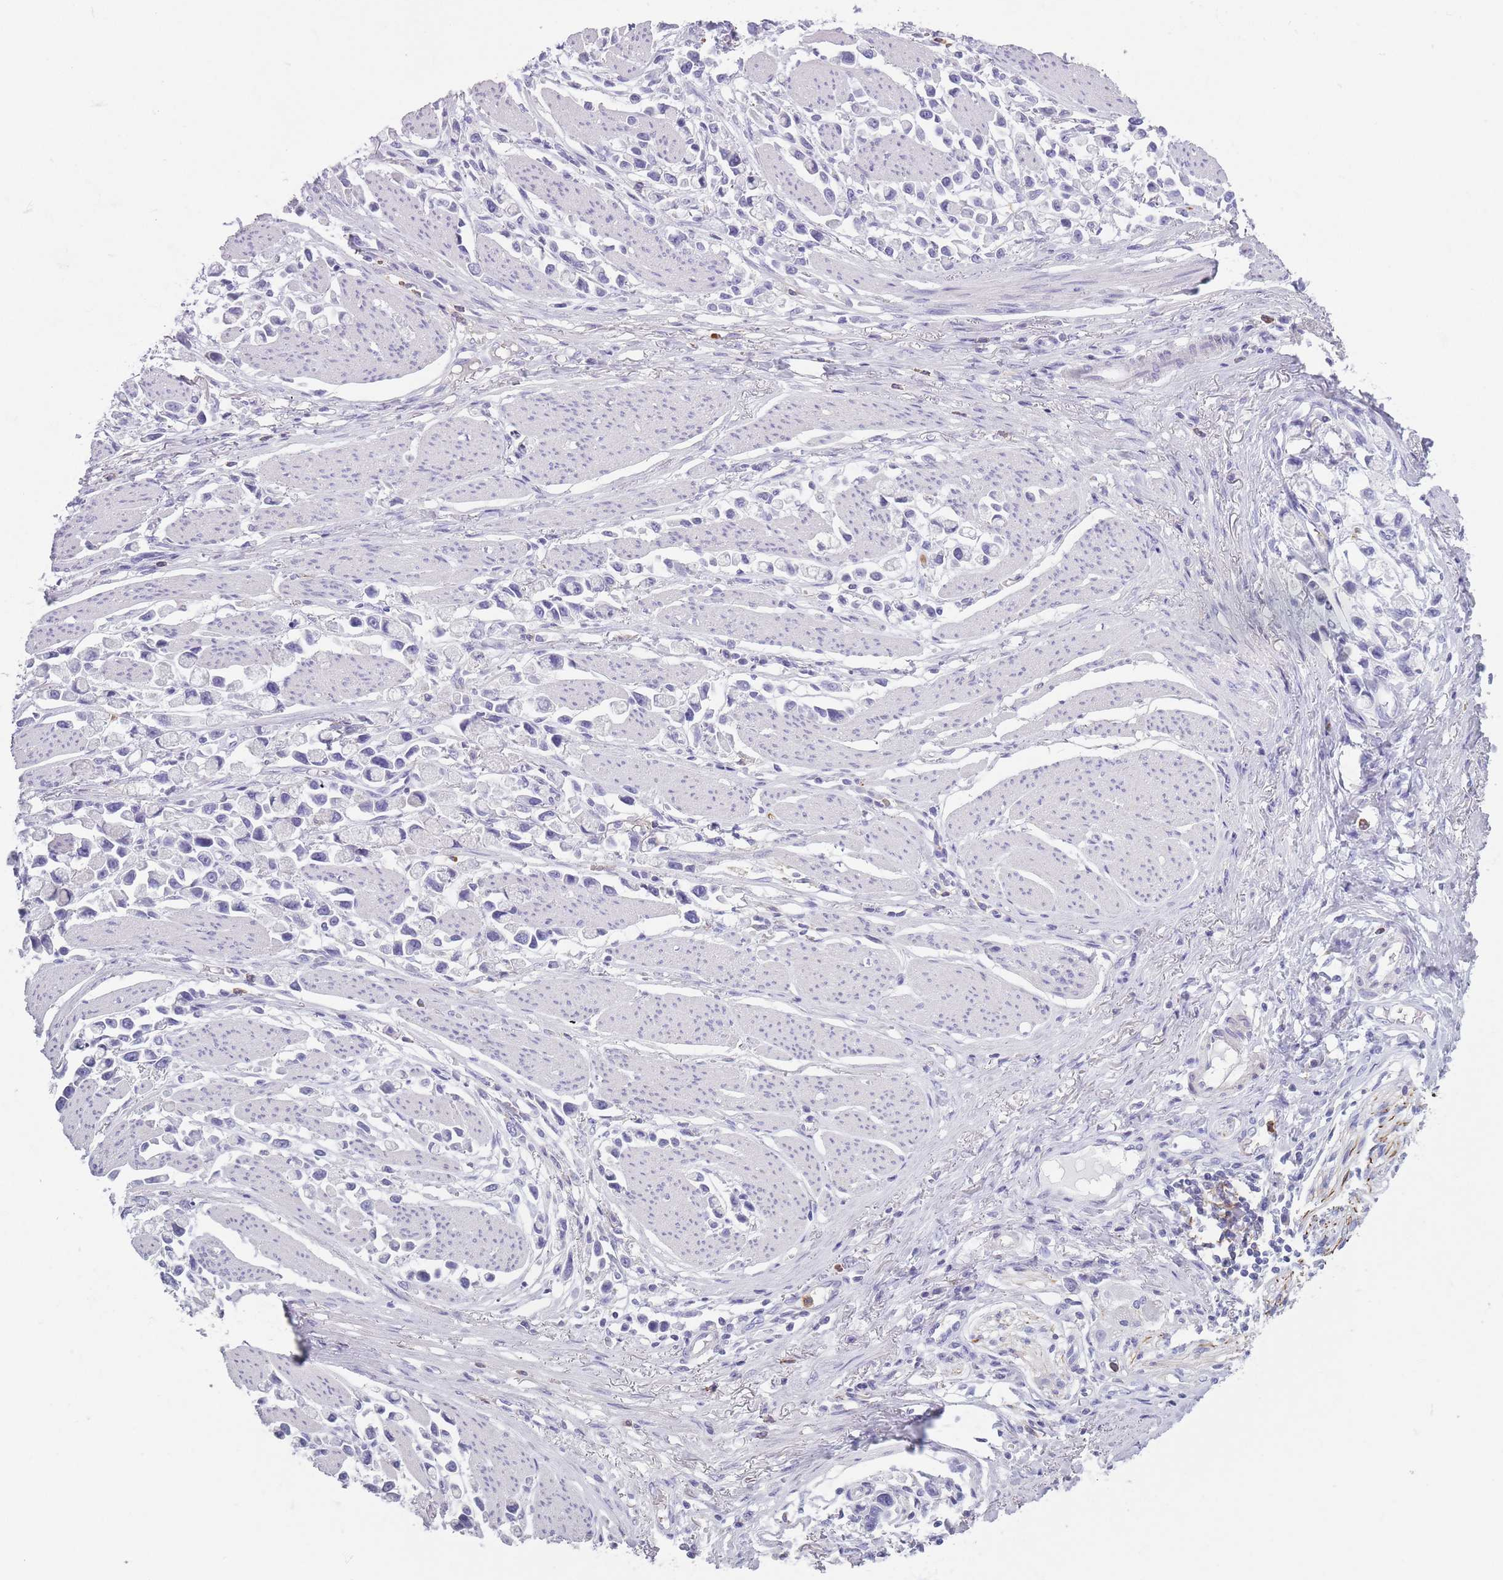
{"staining": {"intensity": "negative", "quantity": "none", "location": "none"}, "tissue": "stomach cancer", "cell_type": "Tumor cells", "image_type": "cancer", "snomed": [{"axis": "morphology", "description": "Adenocarcinoma, NOS"}, {"axis": "topography", "description": "Stomach"}], "caption": "A histopathology image of human adenocarcinoma (stomach) is negative for staining in tumor cells.", "gene": "CR1L", "patient": {"sex": "female", "age": 81}}